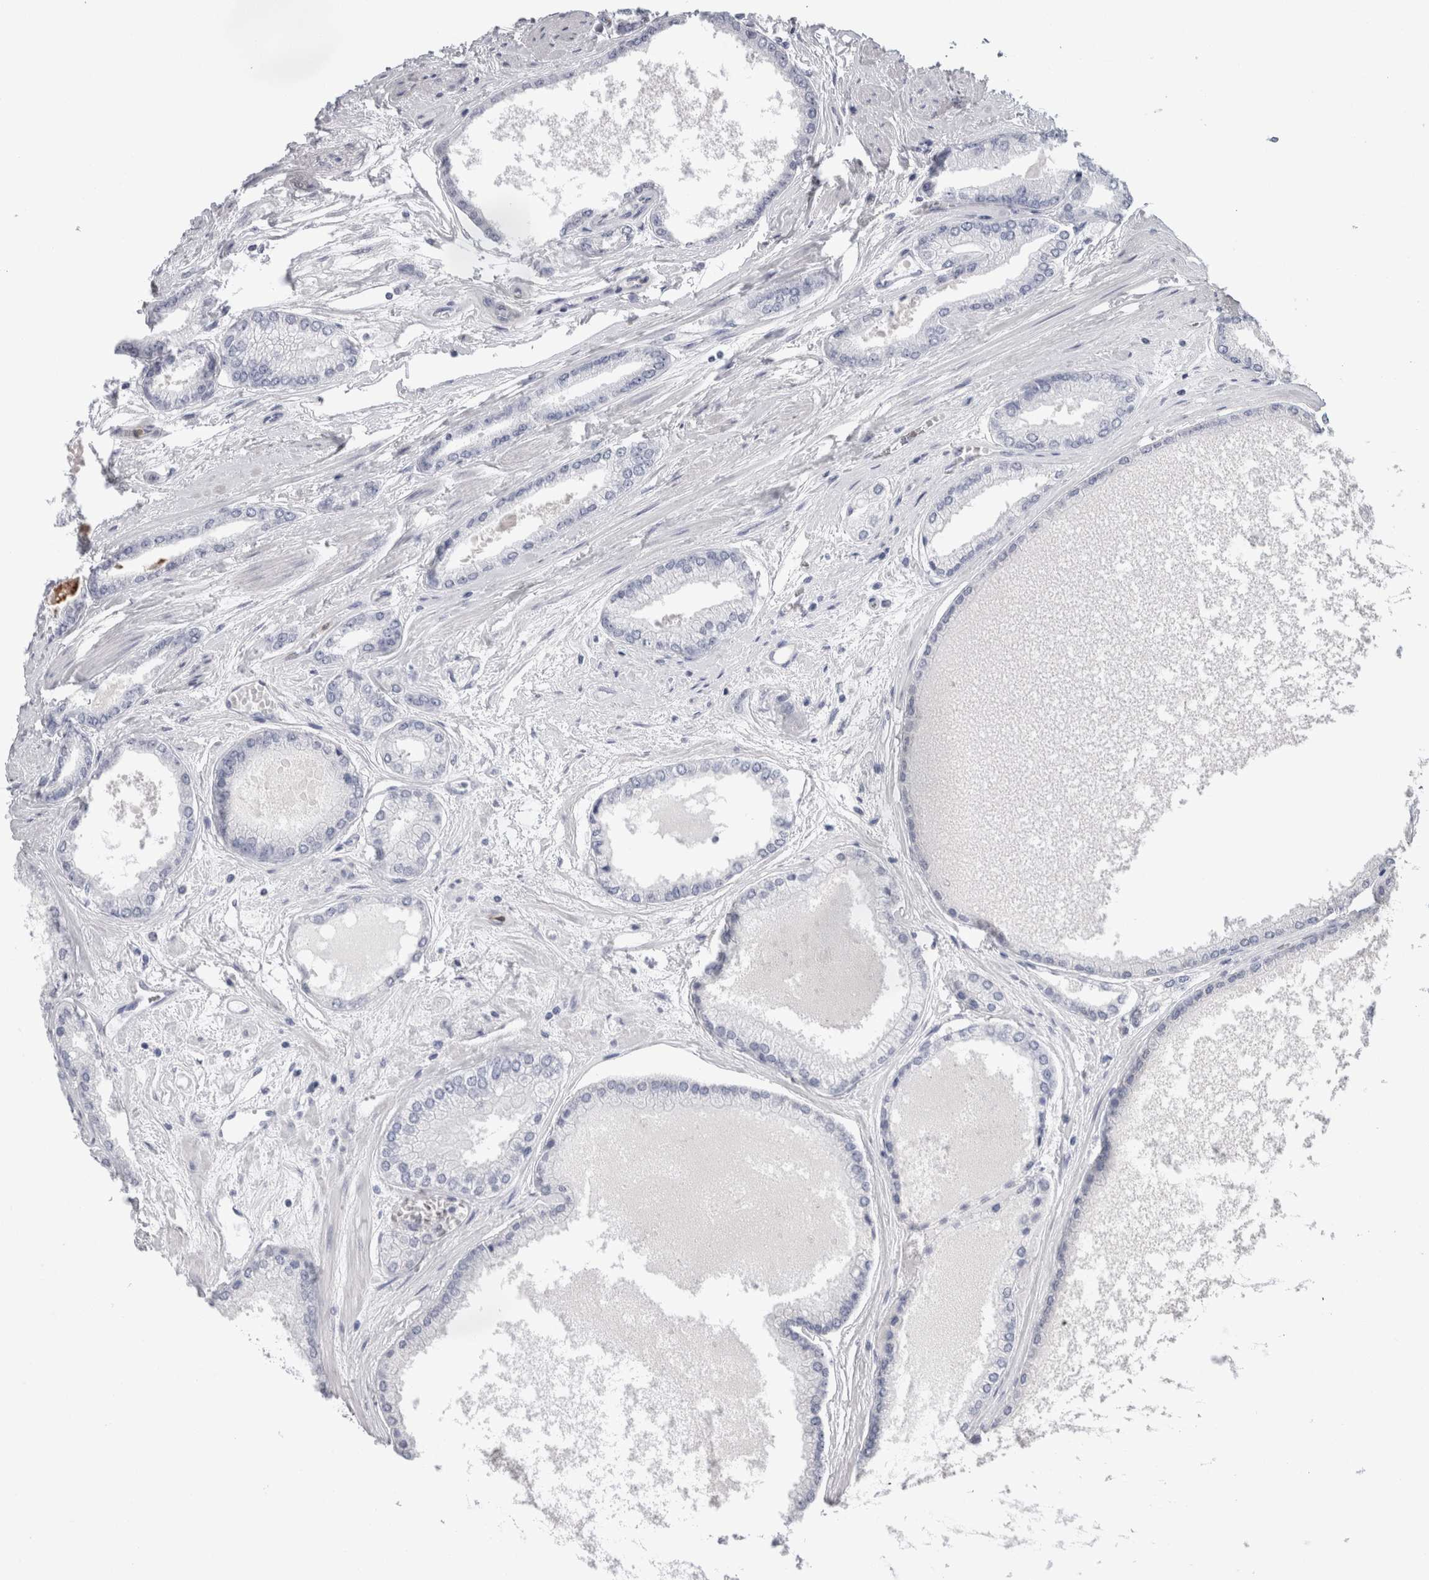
{"staining": {"intensity": "negative", "quantity": "none", "location": "none"}, "tissue": "prostate cancer", "cell_type": "Tumor cells", "image_type": "cancer", "snomed": [{"axis": "morphology", "description": "Adenocarcinoma, High grade"}, {"axis": "topography", "description": "Prostate"}], "caption": "Prostate adenocarcinoma (high-grade) stained for a protein using immunohistochemistry reveals no positivity tumor cells.", "gene": "S100A12", "patient": {"sex": "male", "age": 59}}